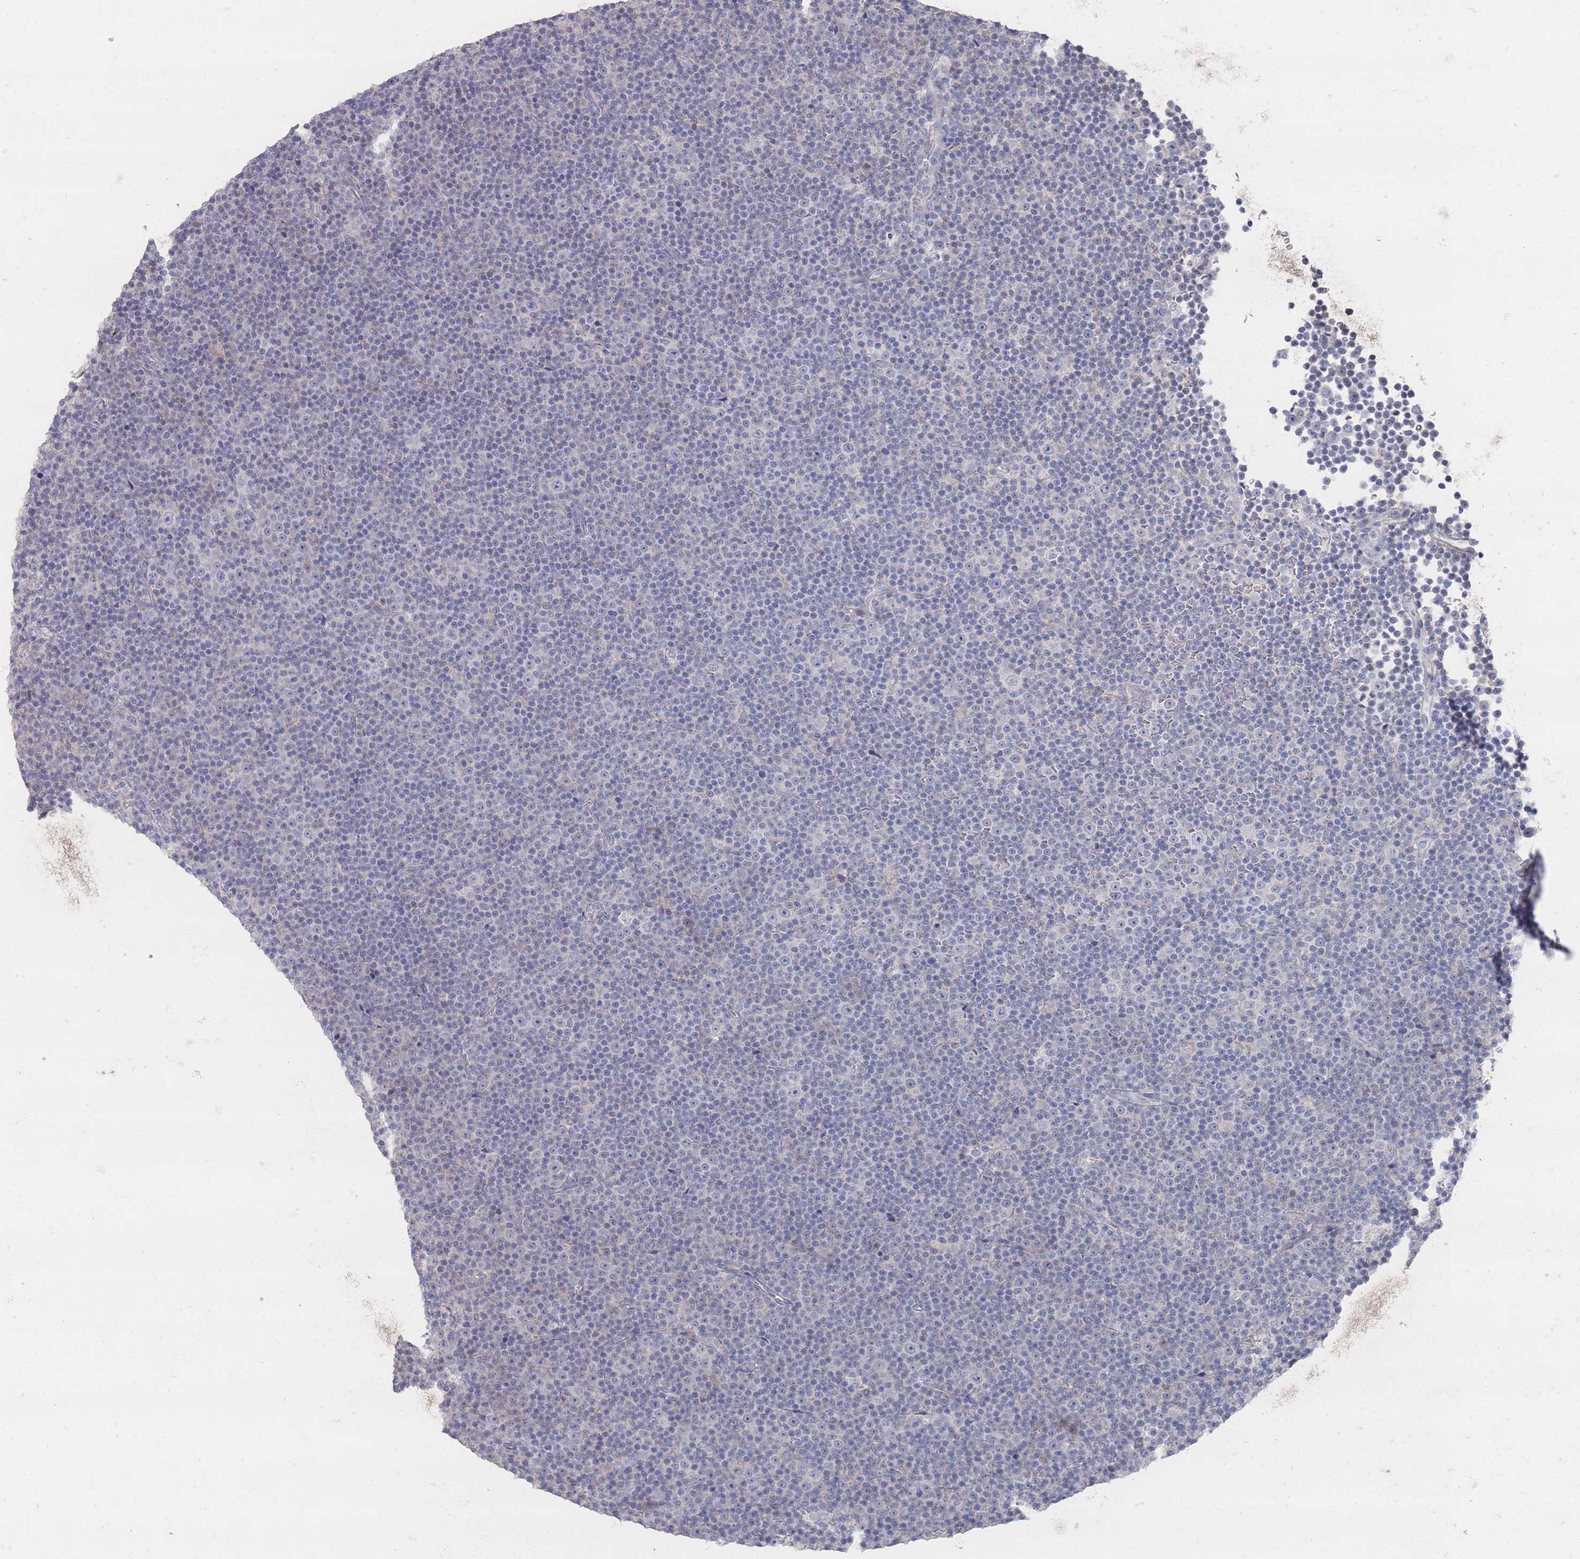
{"staining": {"intensity": "negative", "quantity": "none", "location": "none"}, "tissue": "lymphoma", "cell_type": "Tumor cells", "image_type": "cancer", "snomed": [{"axis": "morphology", "description": "Malignant lymphoma, non-Hodgkin's type, Low grade"}, {"axis": "topography", "description": "Lymph node"}], "caption": "This is a image of immunohistochemistry (IHC) staining of lymphoma, which shows no staining in tumor cells.", "gene": "PROM2", "patient": {"sex": "female", "age": 67}}